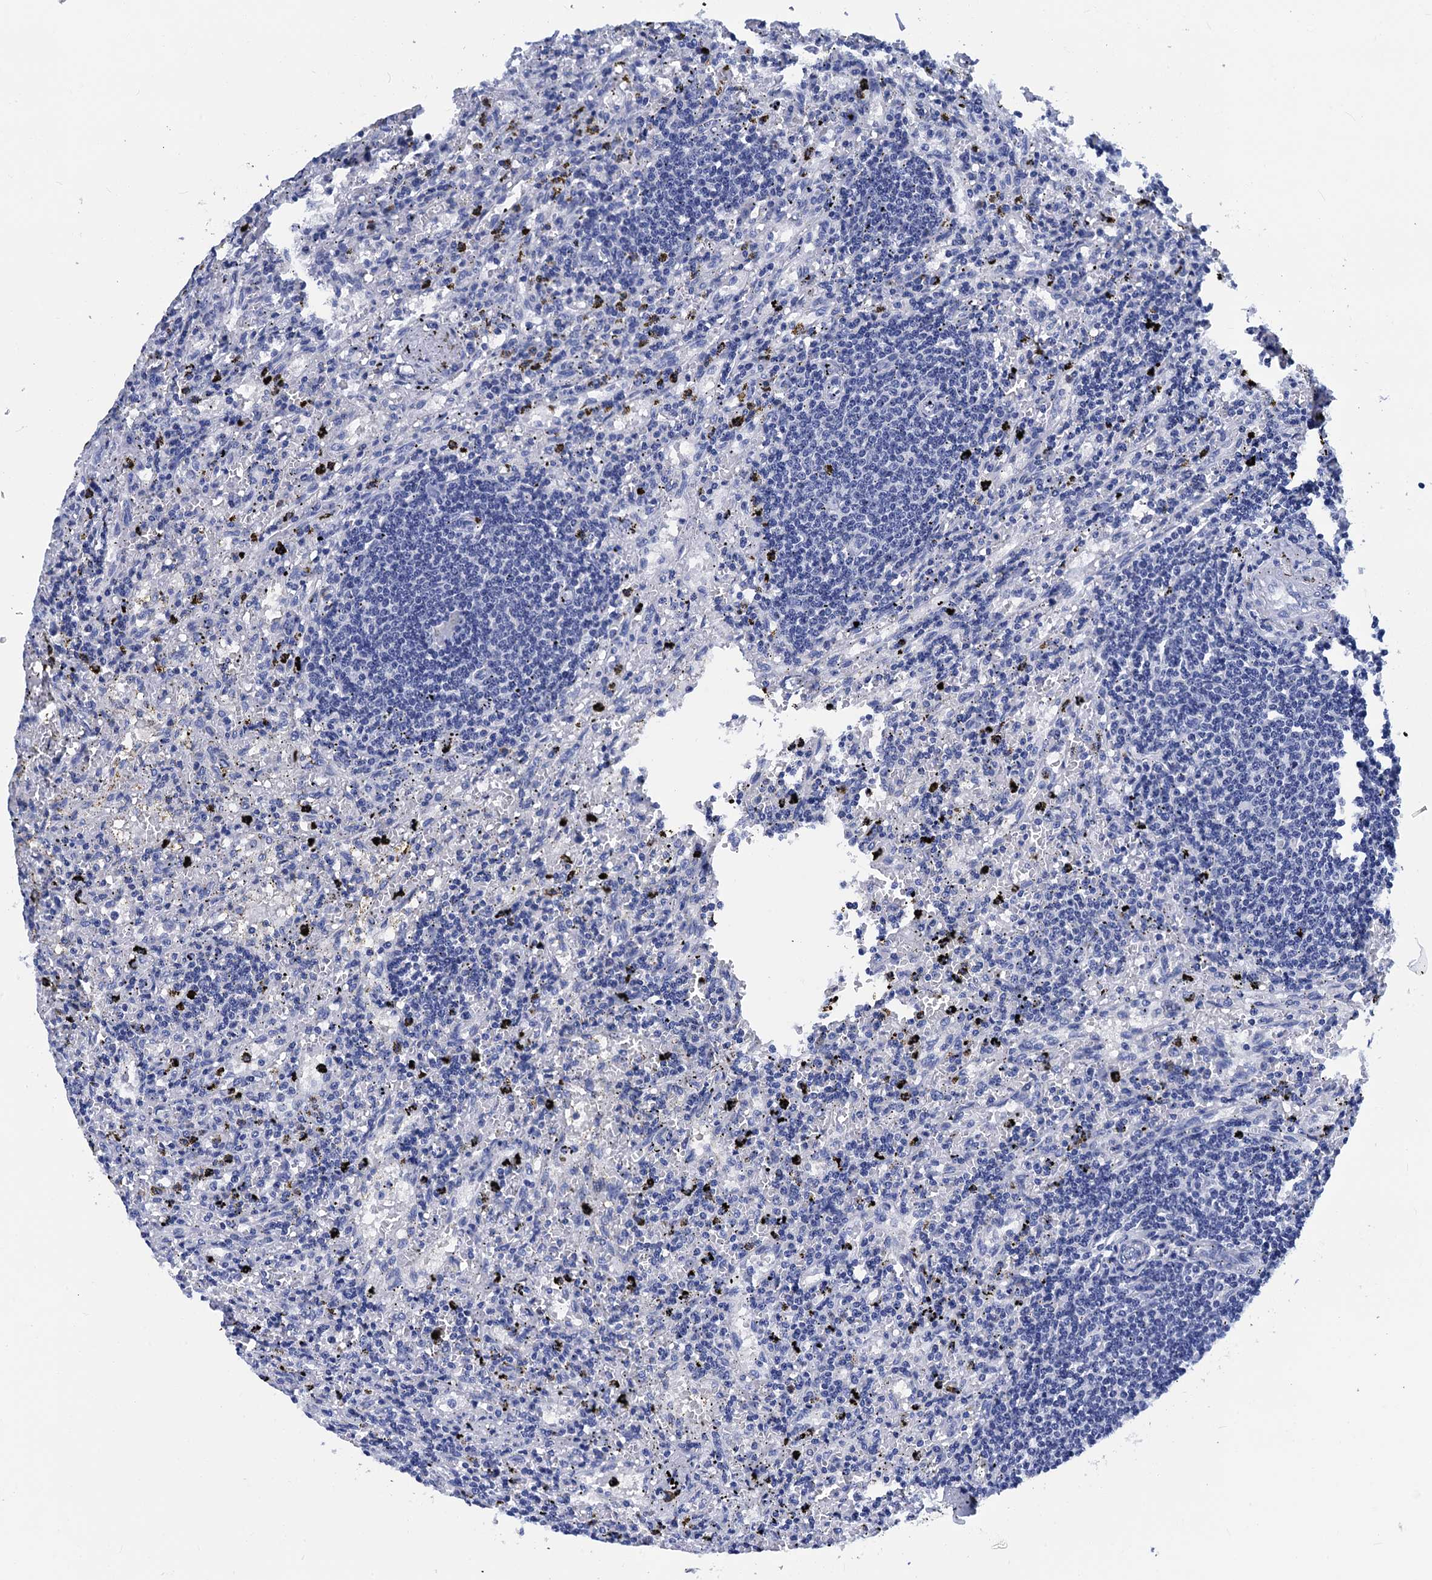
{"staining": {"intensity": "negative", "quantity": "none", "location": "none"}, "tissue": "lymphoma", "cell_type": "Tumor cells", "image_type": "cancer", "snomed": [{"axis": "morphology", "description": "Malignant lymphoma, non-Hodgkin's type, Low grade"}, {"axis": "topography", "description": "Spleen"}], "caption": "This is an IHC image of low-grade malignant lymphoma, non-Hodgkin's type. There is no positivity in tumor cells.", "gene": "MYBPC3", "patient": {"sex": "male", "age": 76}}